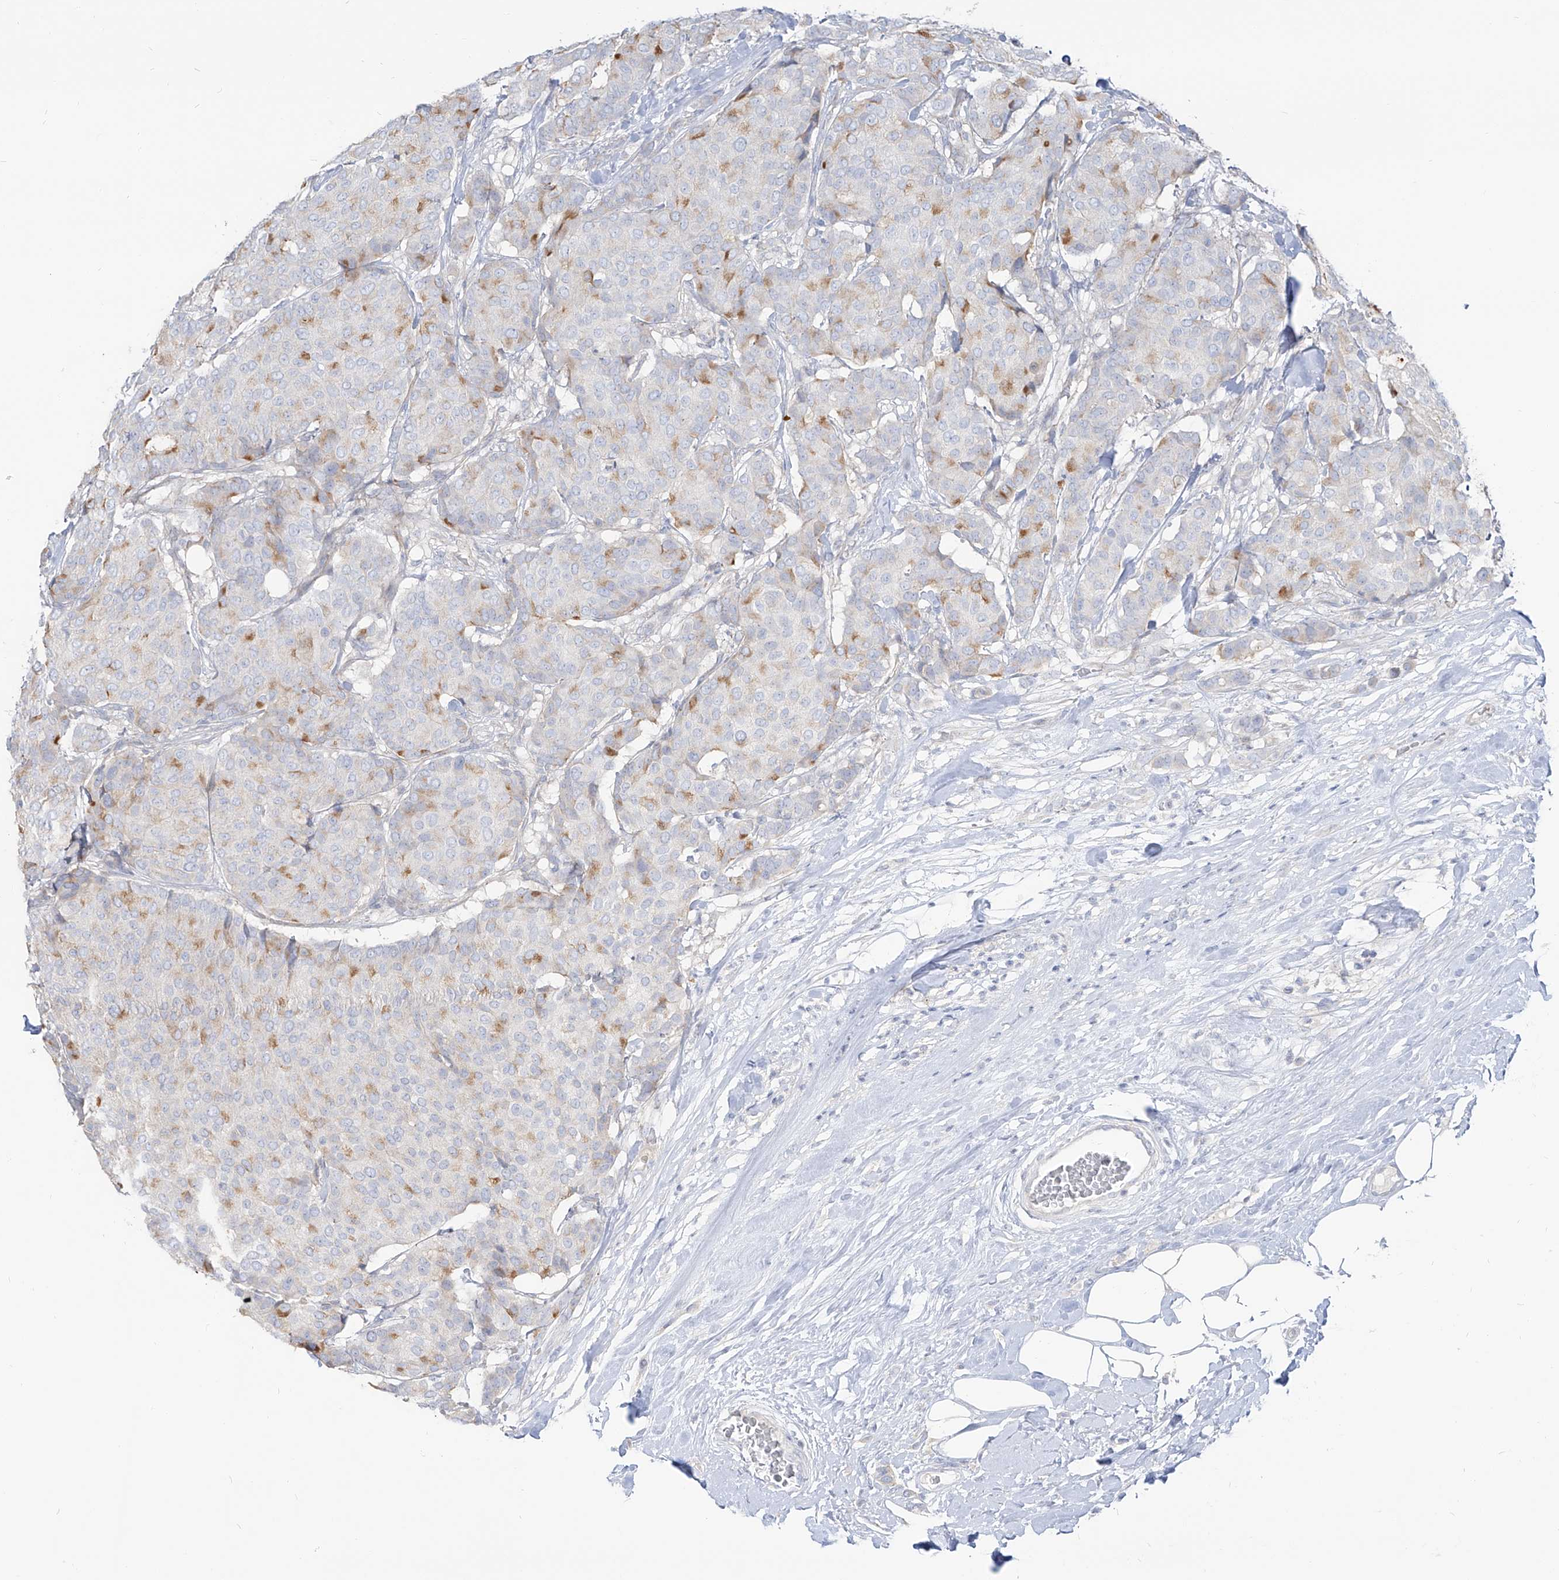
{"staining": {"intensity": "moderate", "quantity": "<25%", "location": "cytoplasmic/membranous"}, "tissue": "breast cancer", "cell_type": "Tumor cells", "image_type": "cancer", "snomed": [{"axis": "morphology", "description": "Duct carcinoma"}, {"axis": "topography", "description": "Breast"}], "caption": "About <25% of tumor cells in breast invasive ductal carcinoma exhibit moderate cytoplasmic/membranous protein expression as visualized by brown immunohistochemical staining.", "gene": "RBFOX3", "patient": {"sex": "female", "age": 75}}